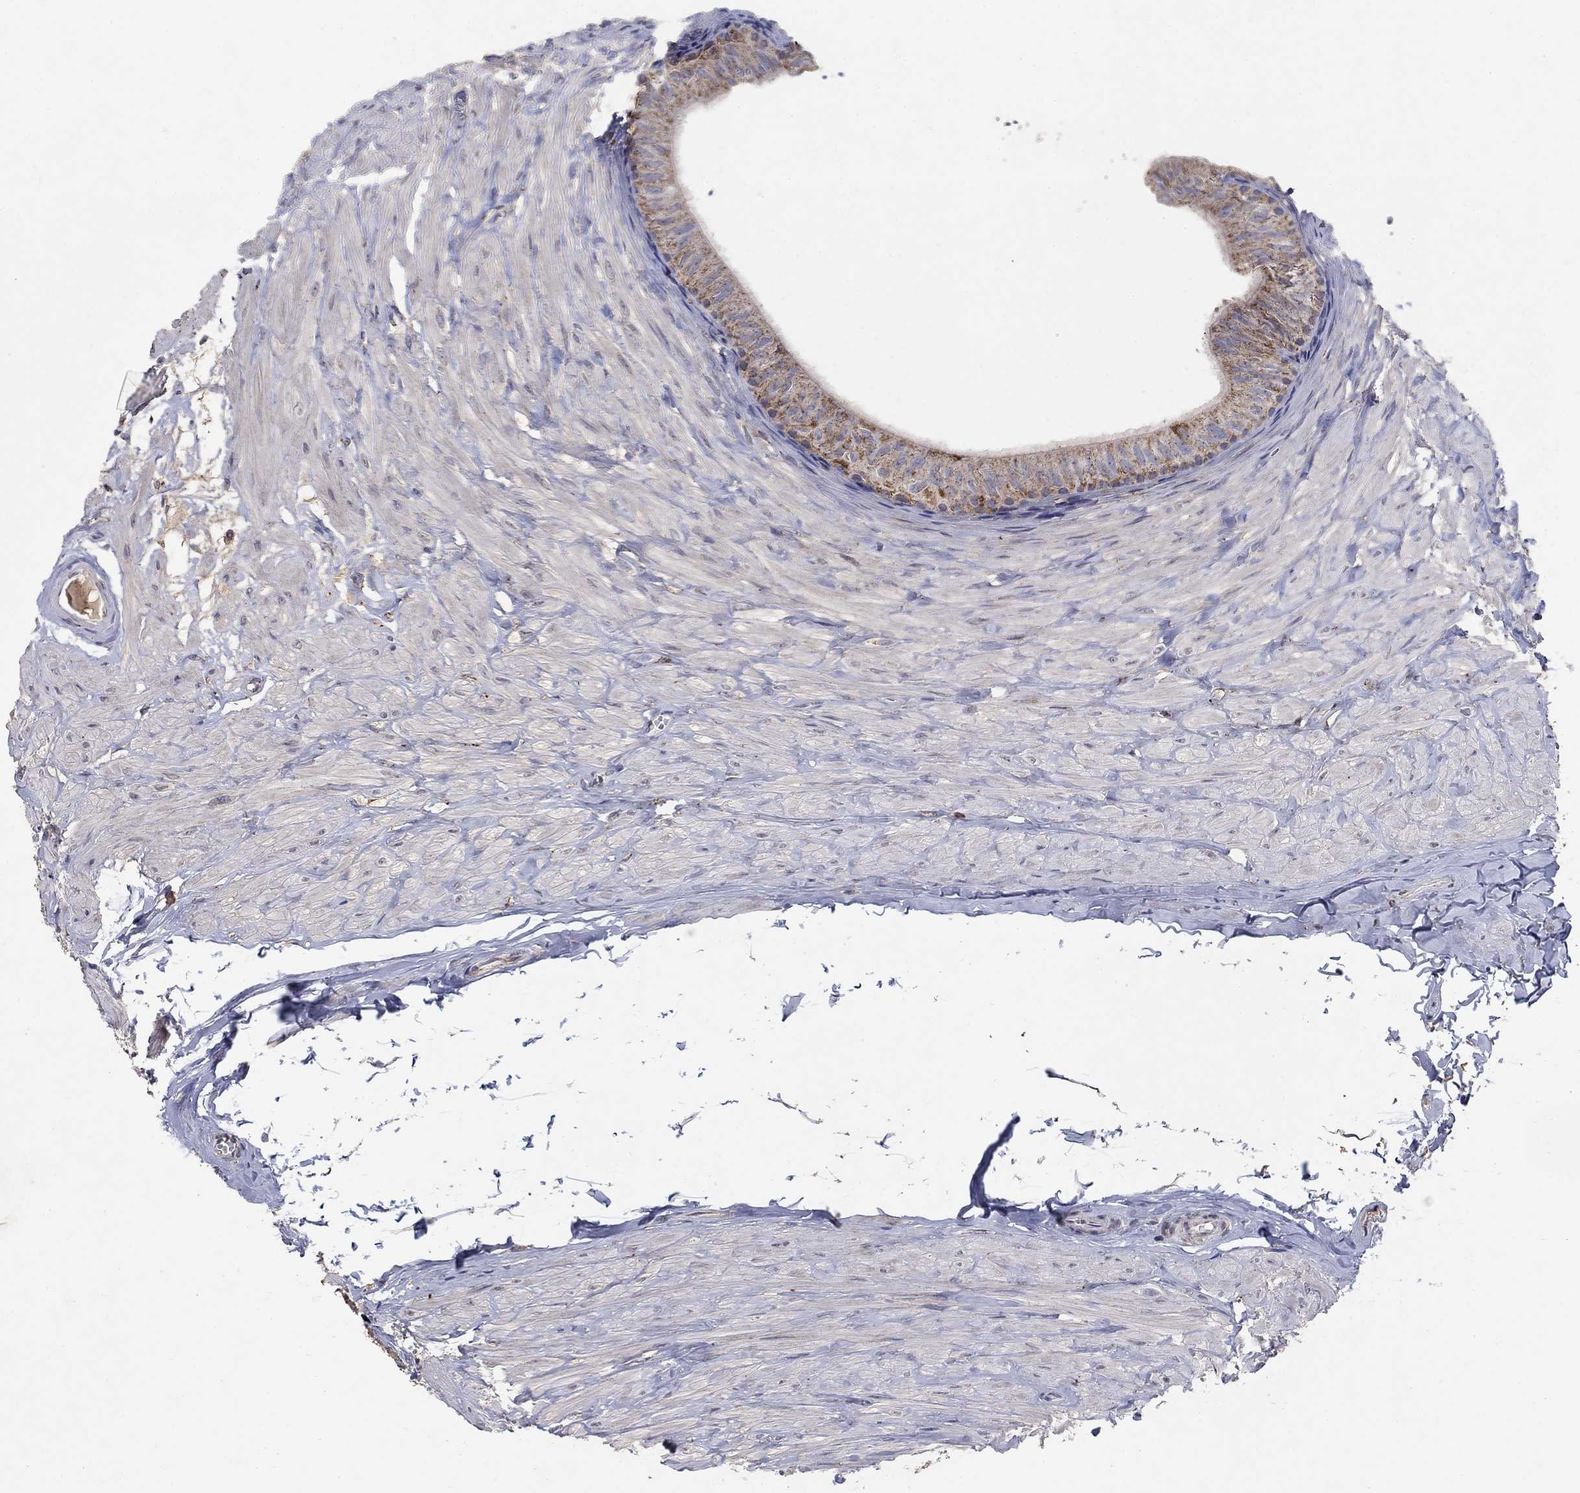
{"staining": {"intensity": "moderate", "quantity": "25%-75%", "location": "cytoplasmic/membranous"}, "tissue": "epididymis", "cell_type": "Glandular cells", "image_type": "normal", "snomed": [{"axis": "morphology", "description": "Normal tissue, NOS"}, {"axis": "topography", "description": "Epididymis"}], "caption": "Epididymis stained with immunohistochemistry displays moderate cytoplasmic/membranous expression in approximately 25%-75% of glandular cells. (Brightfield microscopy of DAB IHC at high magnification).", "gene": "GPSM1", "patient": {"sex": "male", "age": 32}}